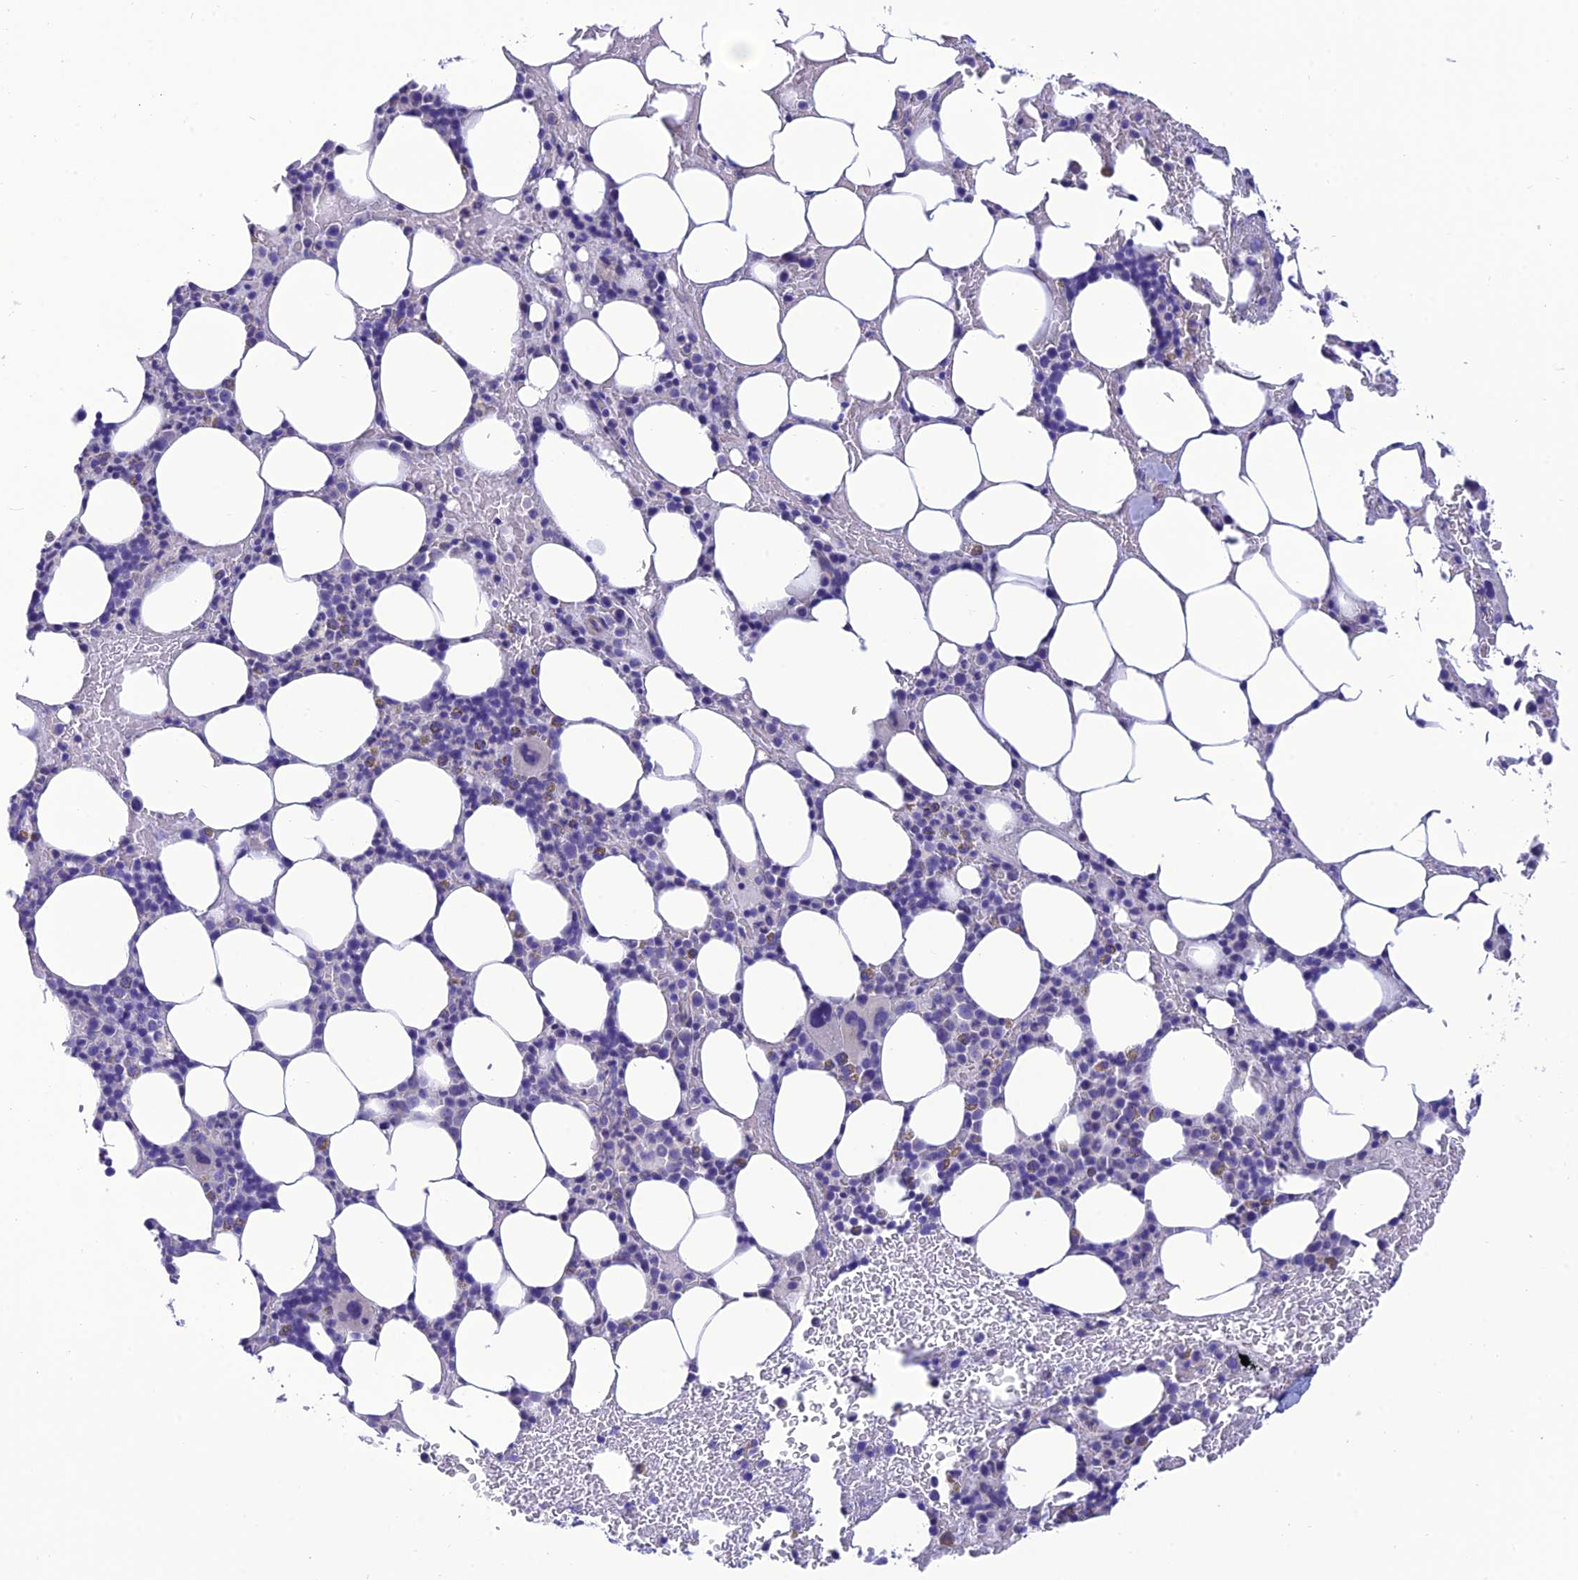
{"staining": {"intensity": "negative", "quantity": "none", "location": "none"}, "tissue": "bone marrow", "cell_type": "Hematopoietic cells", "image_type": "normal", "snomed": [{"axis": "morphology", "description": "Normal tissue, NOS"}, {"axis": "topography", "description": "Bone marrow"}], "caption": "The micrograph displays no significant staining in hematopoietic cells of bone marrow.", "gene": "C17orf67", "patient": {"sex": "male", "age": 78}}